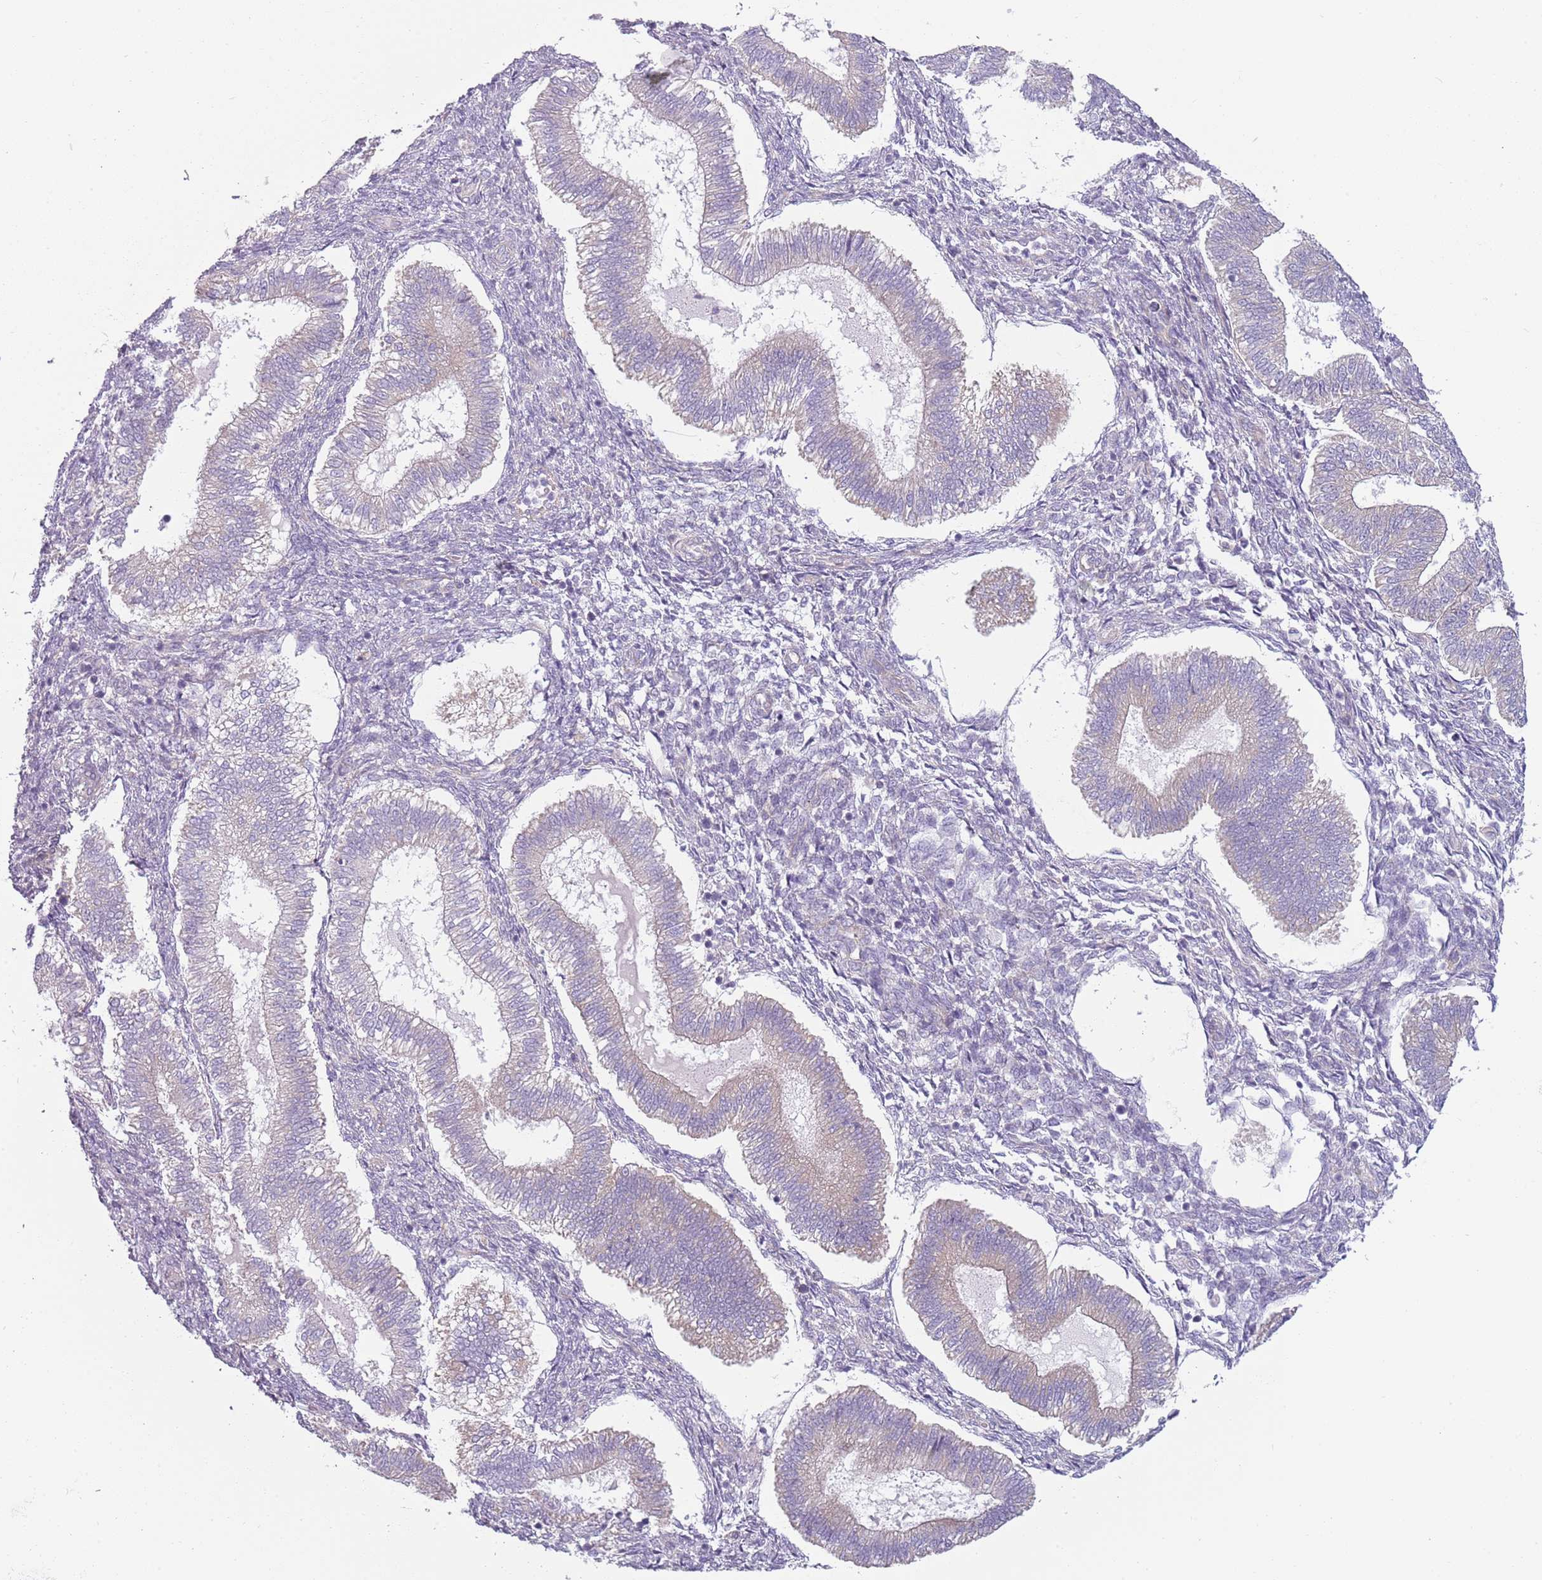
{"staining": {"intensity": "strong", "quantity": "<25%", "location": "cytoplasmic/membranous"}, "tissue": "endometrium", "cell_type": "Cells in endometrial stroma", "image_type": "normal", "snomed": [{"axis": "morphology", "description": "Normal tissue, NOS"}, {"axis": "topography", "description": "Endometrium"}], "caption": "Cells in endometrial stroma display strong cytoplasmic/membranous staining in about <25% of cells in normal endometrium.", "gene": "SNX1", "patient": {"sex": "female", "age": 25}}